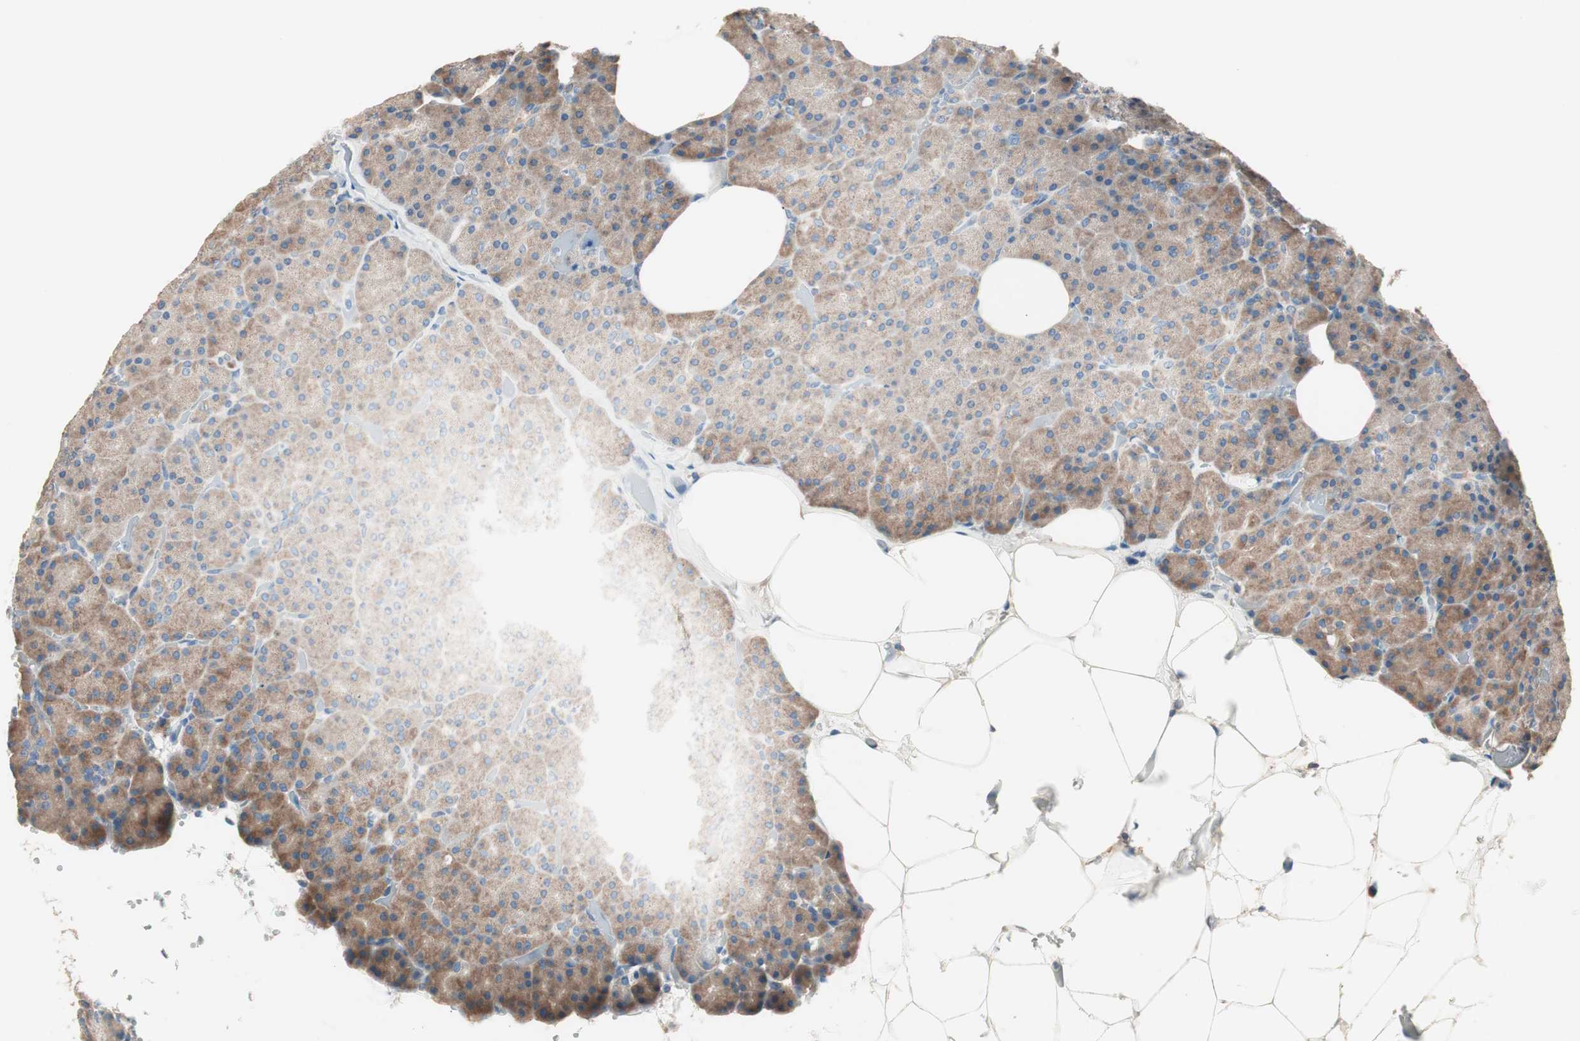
{"staining": {"intensity": "moderate", "quantity": ">75%", "location": "cytoplasmic/membranous"}, "tissue": "pancreas", "cell_type": "Exocrine glandular cells", "image_type": "normal", "snomed": [{"axis": "morphology", "description": "Normal tissue, NOS"}, {"axis": "topography", "description": "Pancreas"}], "caption": "Immunohistochemistry of unremarkable pancreas demonstrates medium levels of moderate cytoplasmic/membranous expression in approximately >75% of exocrine glandular cells. (Stains: DAB in brown, nuclei in blue, Microscopy: brightfield microscopy at high magnification).", "gene": "RAD54B", "patient": {"sex": "female", "age": 35}}